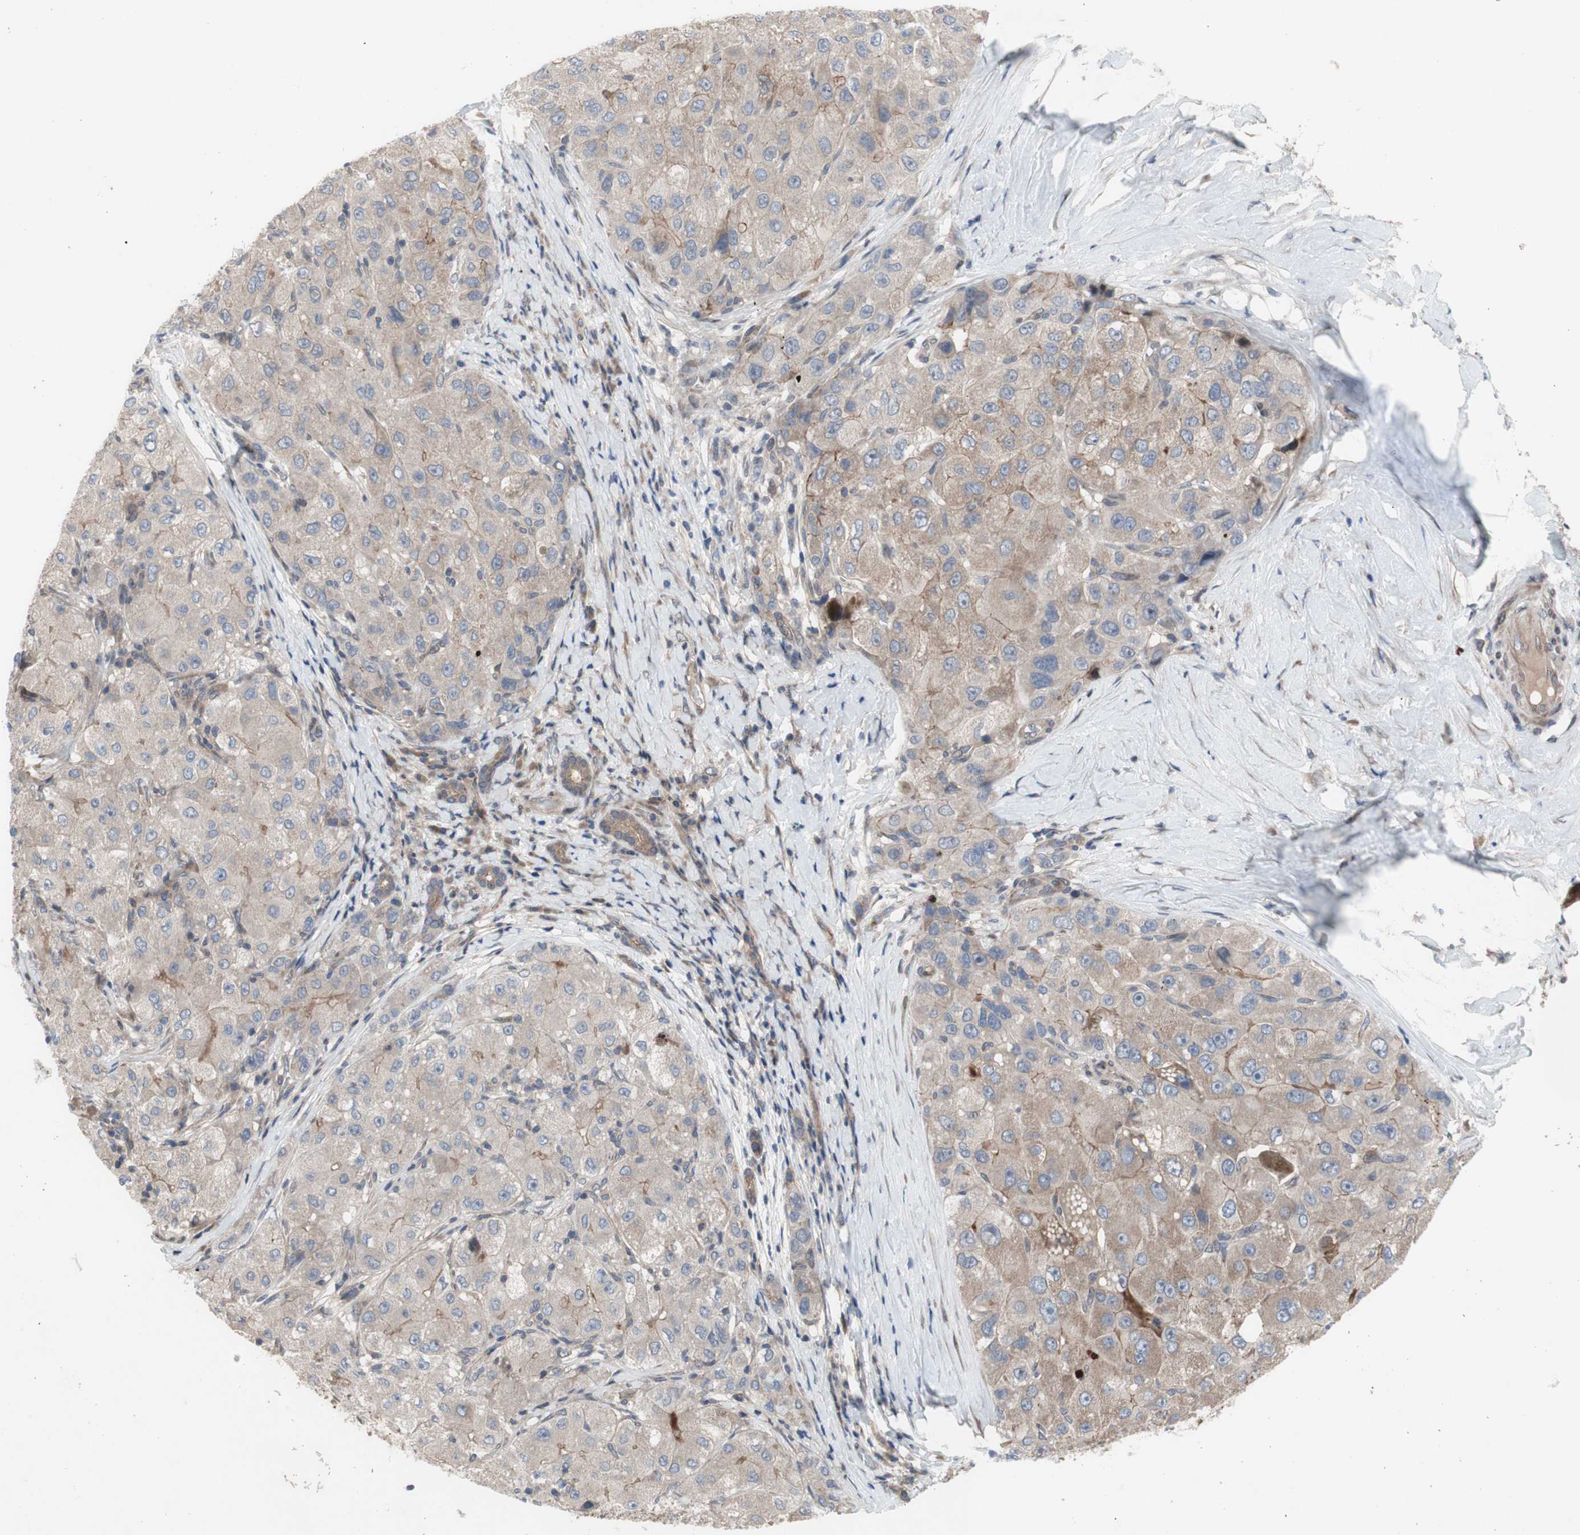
{"staining": {"intensity": "weak", "quantity": ">75%", "location": "cytoplasmic/membranous"}, "tissue": "liver cancer", "cell_type": "Tumor cells", "image_type": "cancer", "snomed": [{"axis": "morphology", "description": "Carcinoma, Hepatocellular, NOS"}, {"axis": "topography", "description": "Liver"}], "caption": "IHC photomicrograph of neoplastic tissue: liver hepatocellular carcinoma stained using IHC displays low levels of weak protein expression localized specifically in the cytoplasmic/membranous of tumor cells, appearing as a cytoplasmic/membranous brown color.", "gene": "OAZ1", "patient": {"sex": "male", "age": 80}}